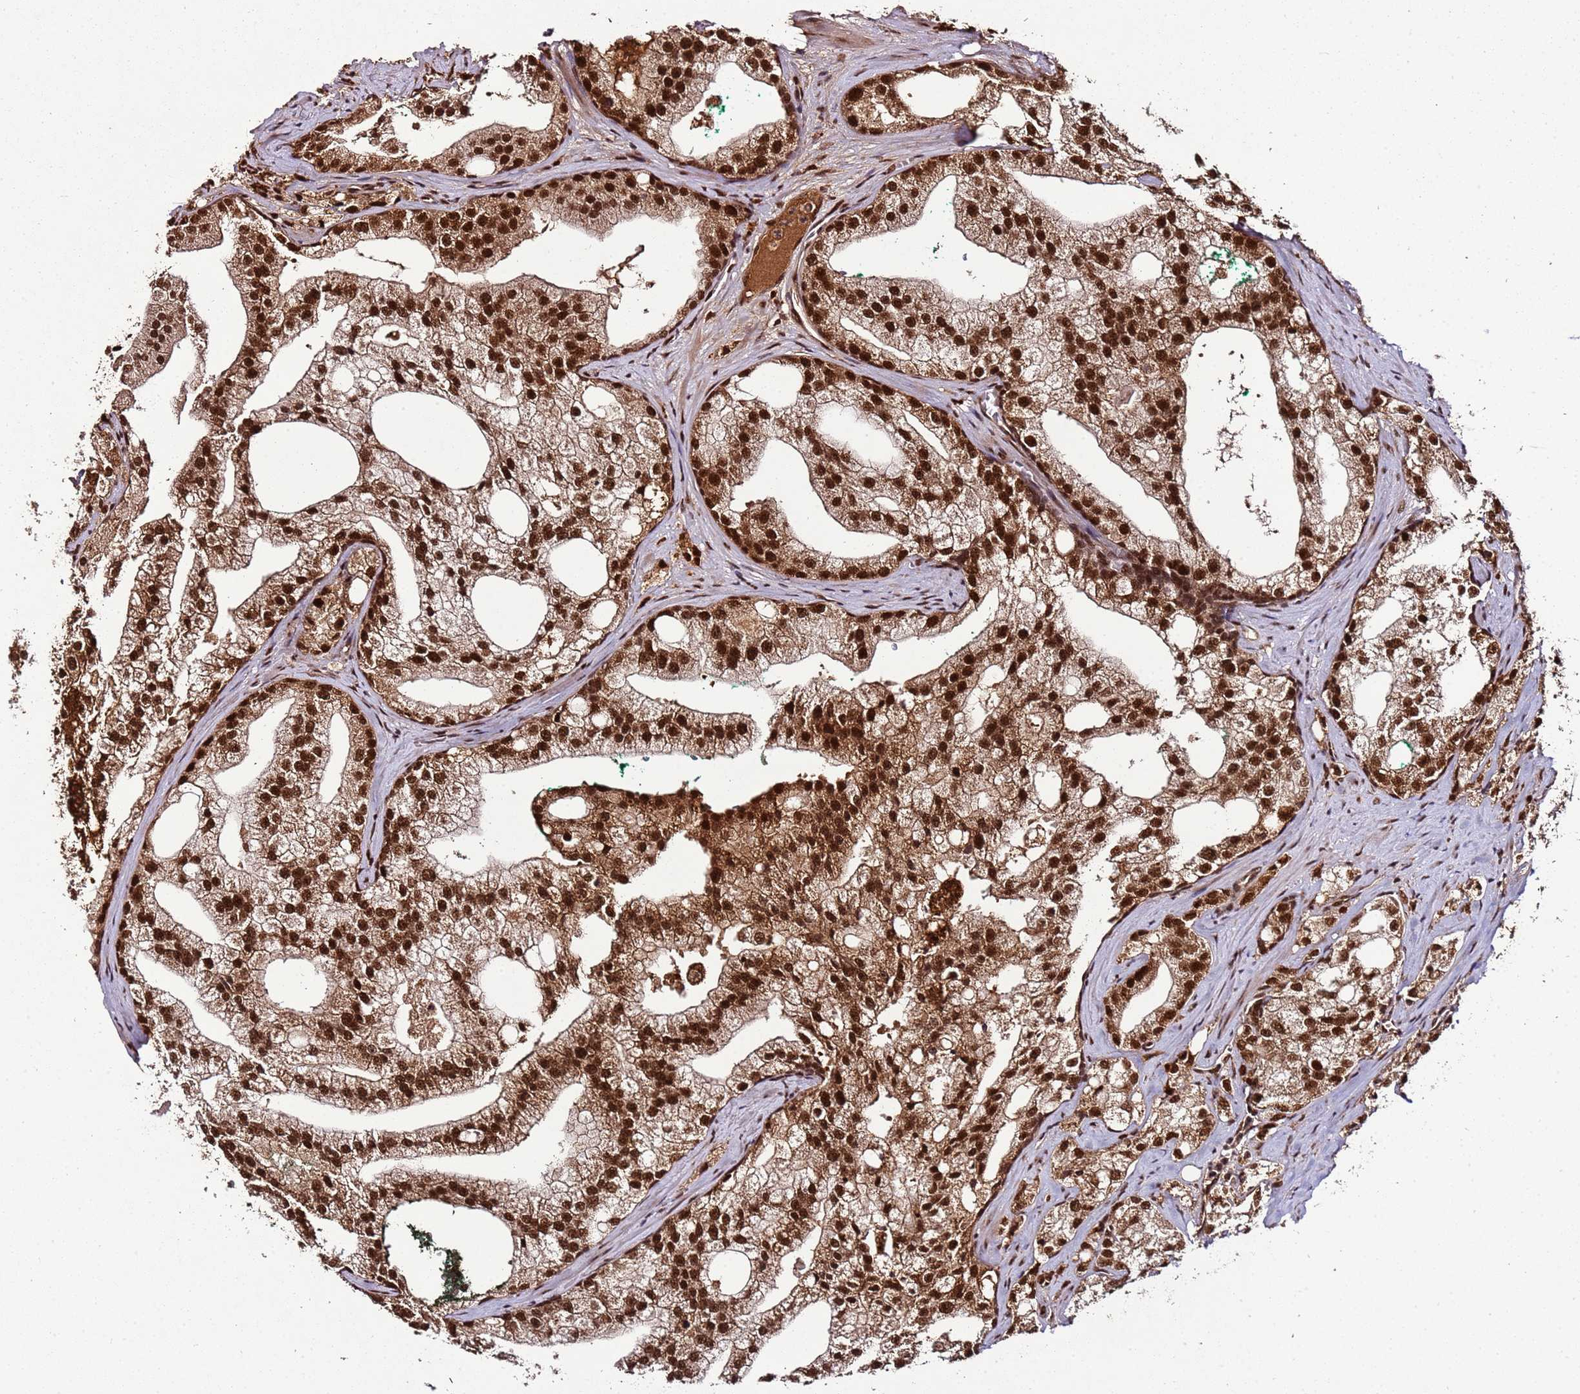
{"staining": {"intensity": "strong", "quantity": ">75%", "location": "nuclear"}, "tissue": "prostate cancer", "cell_type": "Tumor cells", "image_type": "cancer", "snomed": [{"axis": "morphology", "description": "Adenocarcinoma, High grade"}, {"axis": "topography", "description": "Prostate"}], "caption": "Prostate cancer stained with DAB immunohistochemistry exhibits high levels of strong nuclear expression in approximately >75% of tumor cells.", "gene": "XRN2", "patient": {"sex": "male", "age": 64}}